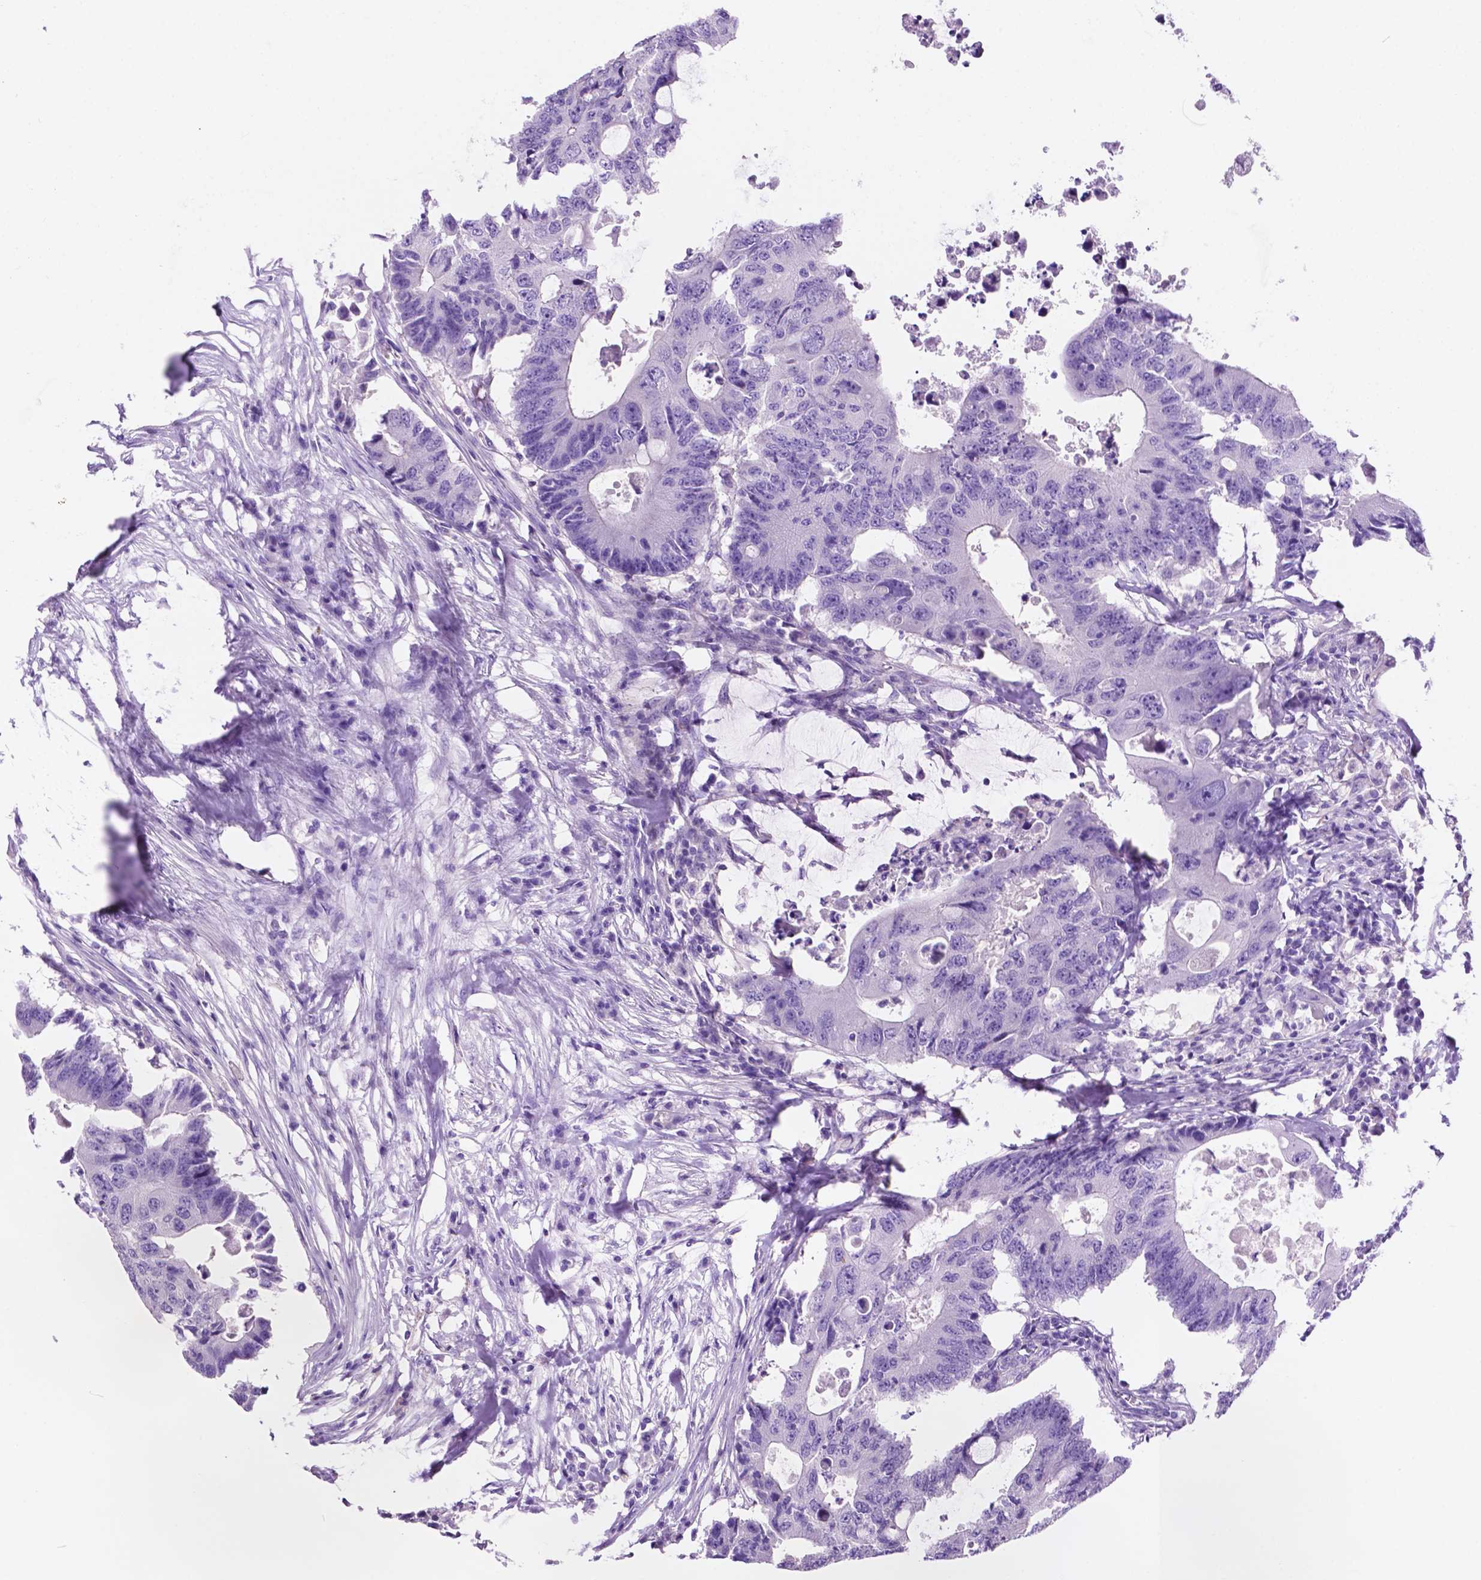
{"staining": {"intensity": "negative", "quantity": "none", "location": "none"}, "tissue": "colorectal cancer", "cell_type": "Tumor cells", "image_type": "cancer", "snomed": [{"axis": "morphology", "description": "Adenocarcinoma, NOS"}, {"axis": "topography", "description": "Colon"}], "caption": "IHC of human colorectal cancer (adenocarcinoma) reveals no positivity in tumor cells.", "gene": "IGFN1", "patient": {"sex": "male", "age": 71}}